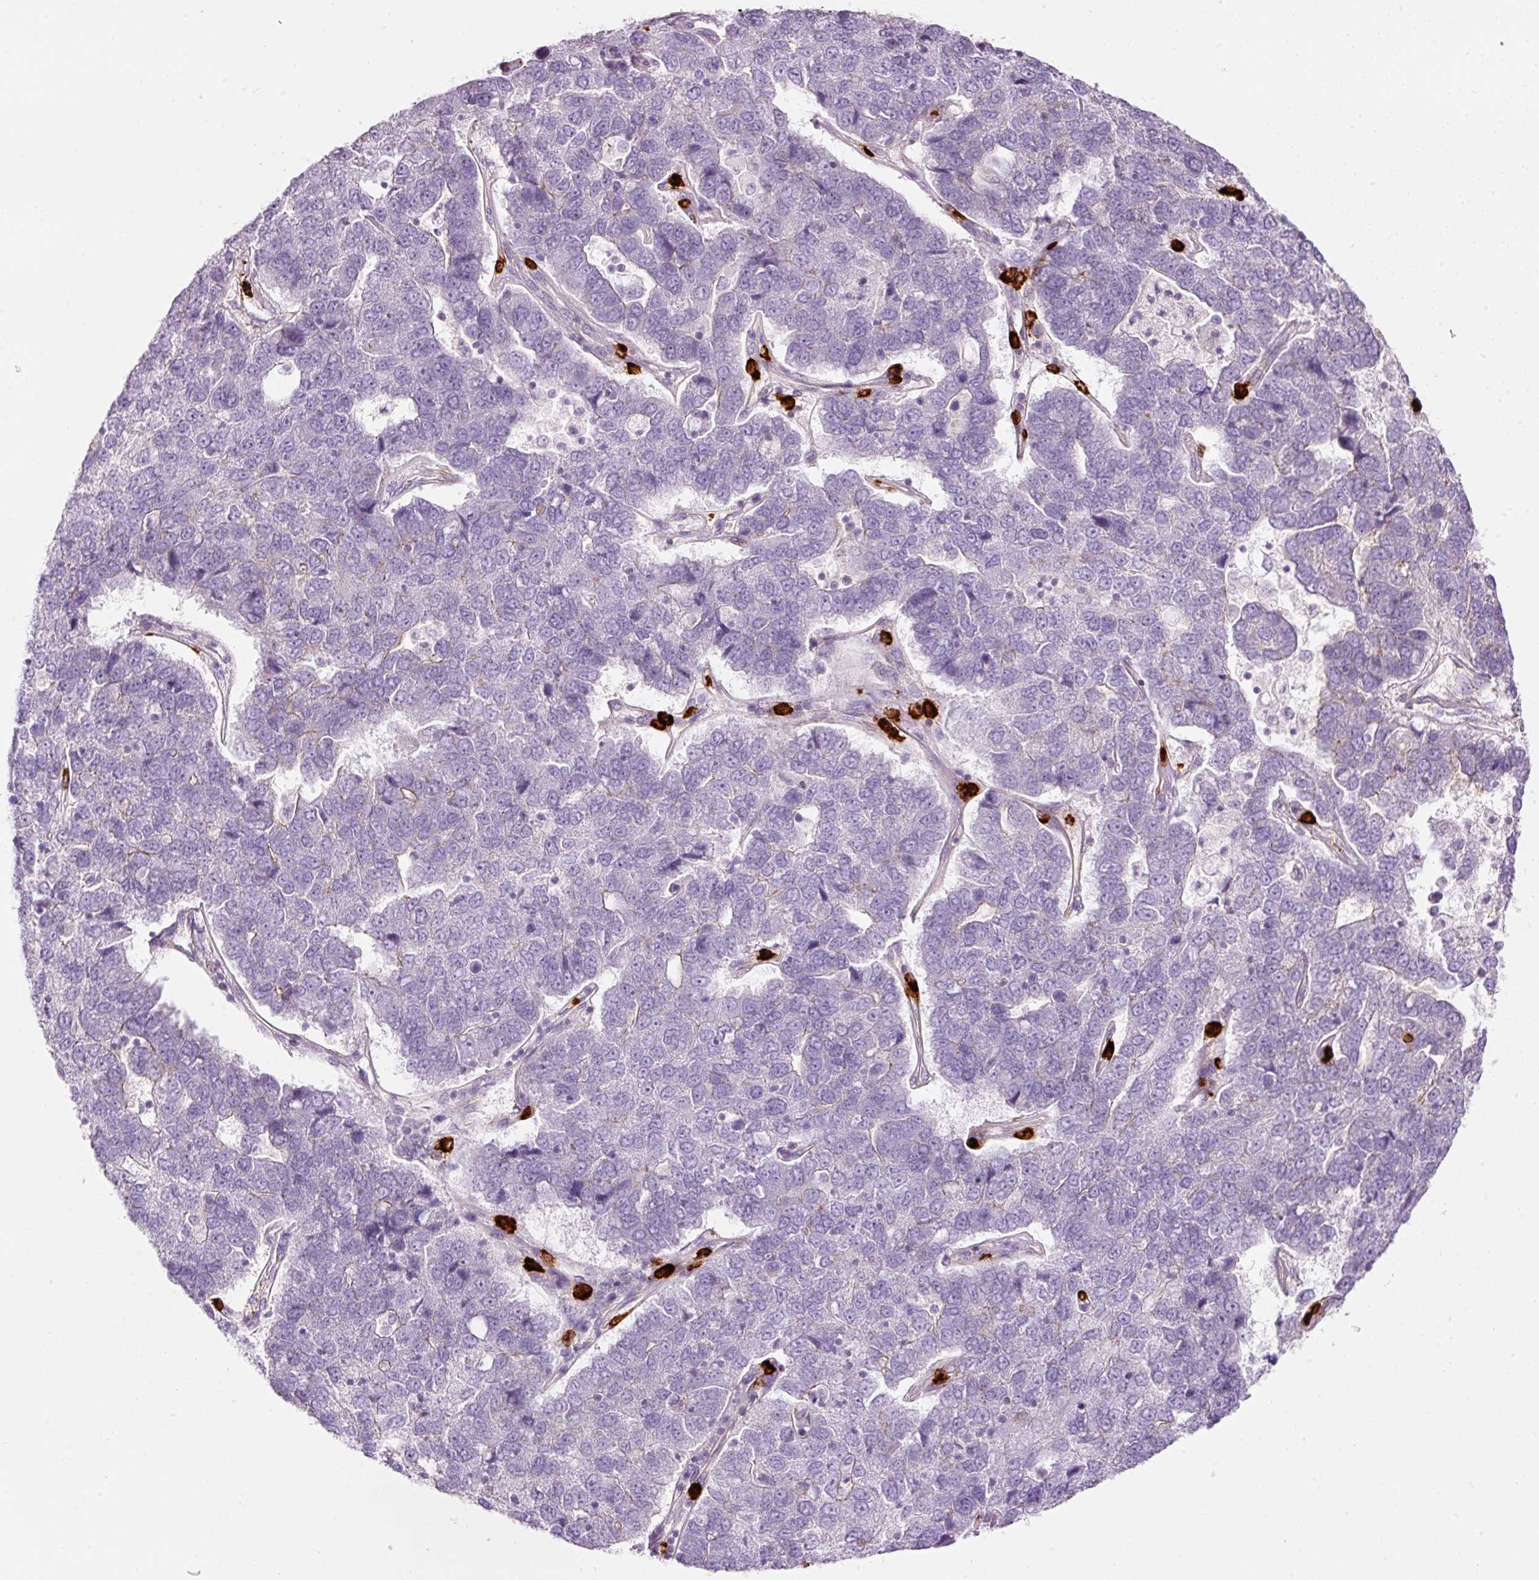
{"staining": {"intensity": "negative", "quantity": "none", "location": "none"}, "tissue": "pancreatic cancer", "cell_type": "Tumor cells", "image_type": "cancer", "snomed": [{"axis": "morphology", "description": "Adenocarcinoma, NOS"}, {"axis": "topography", "description": "Pancreas"}], "caption": "There is no significant staining in tumor cells of adenocarcinoma (pancreatic).", "gene": "MAP3K3", "patient": {"sex": "female", "age": 61}}